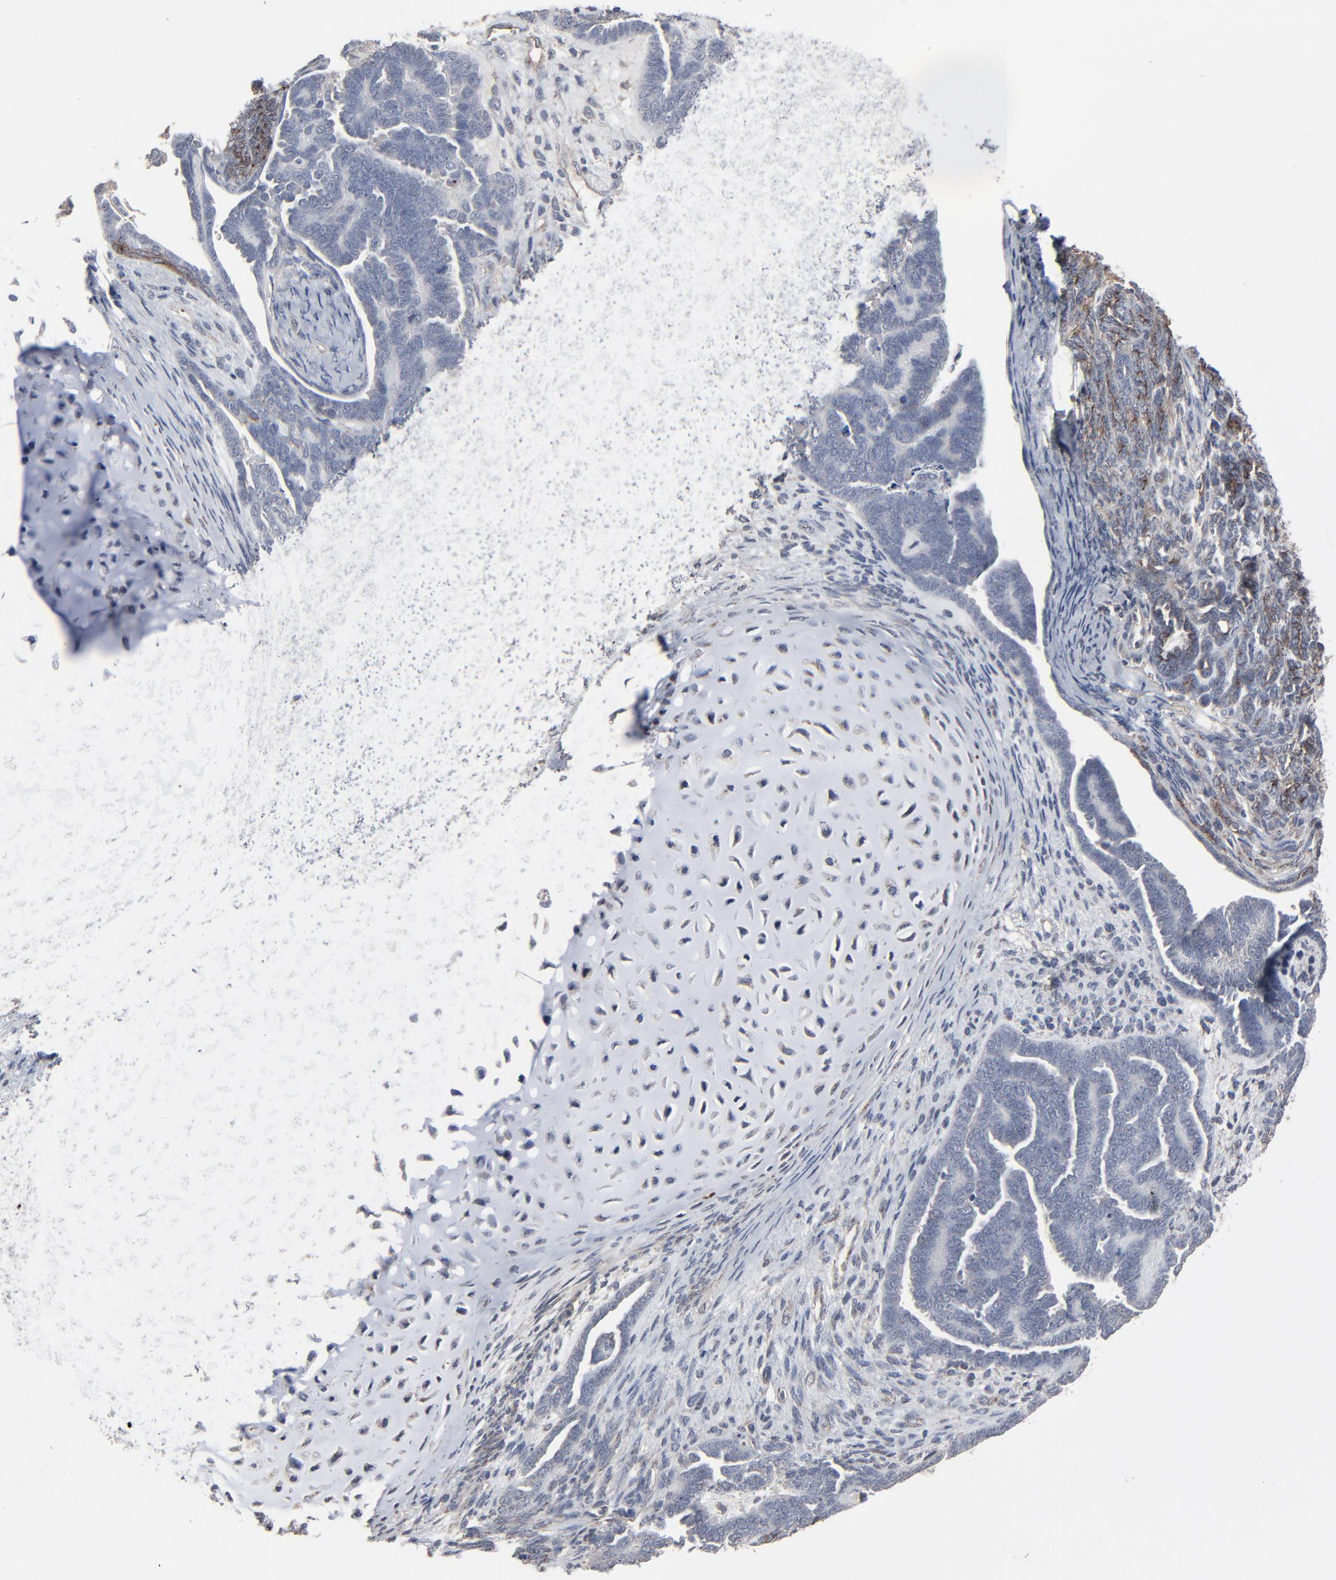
{"staining": {"intensity": "negative", "quantity": "none", "location": "none"}, "tissue": "endometrial cancer", "cell_type": "Tumor cells", "image_type": "cancer", "snomed": [{"axis": "morphology", "description": "Neoplasm, malignant, NOS"}, {"axis": "topography", "description": "Endometrium"}], "caption": "Immunohistochemistry (IHC) image of neoplastic tissue: human endometrial cancer stained with DAB displays no significant protein staining in tumor cells. Brightfield microscopy of immunohistochemistry (IHC) stained with DAB (brown) and hematoxylin (blue), captured at high magnification.", "gene": "JAM3", "patient": {"sex": "female", "age": 74}}